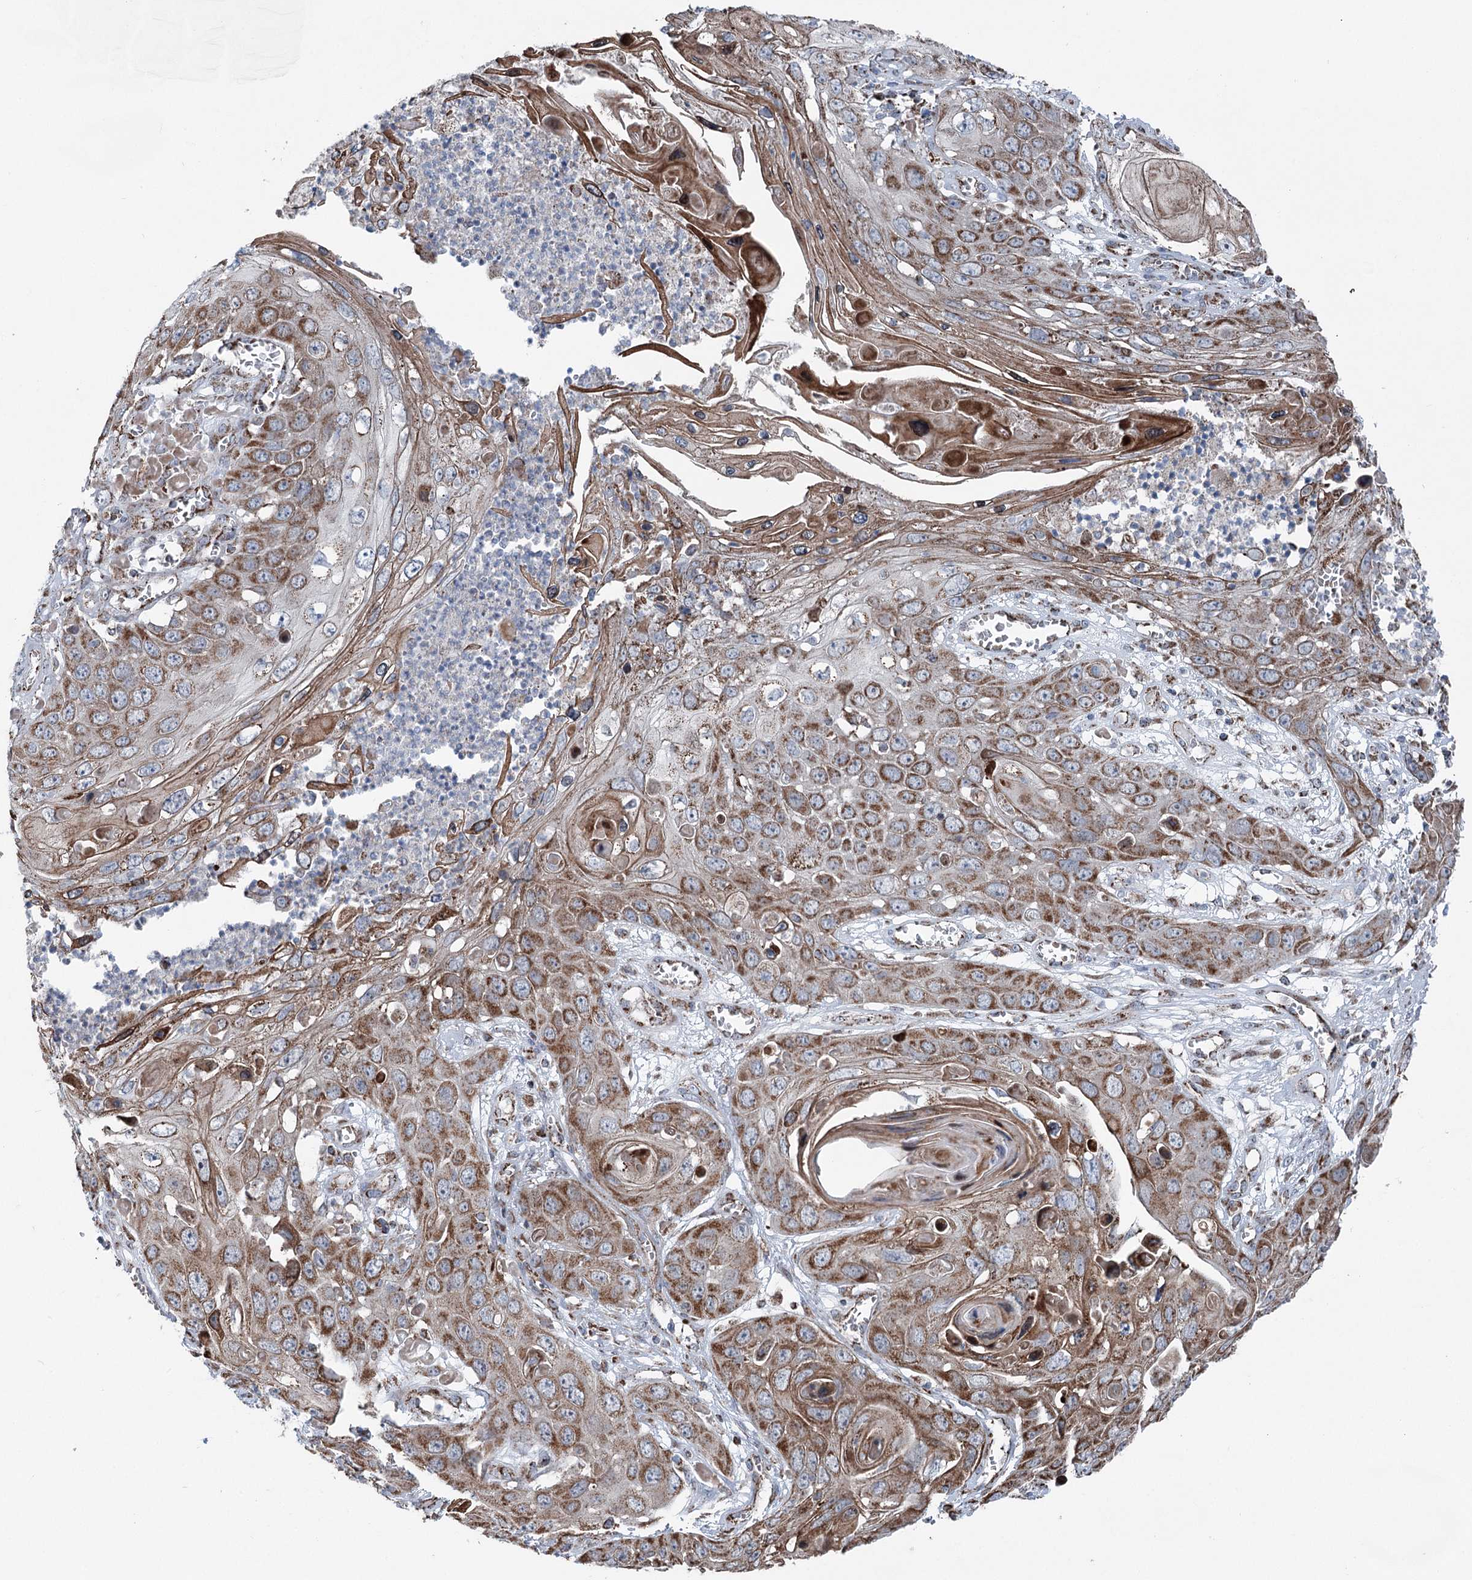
{"staining": {"intensity": "moderate", "quantity": ">75%", "location": "cytoplasmic/membranous"}, "tissue": "skin cancer", "cell_type": "Tumor cells", "image_type": "cancer", "snomed": [{"axis": "morphology", "description": "Squamous cell carcinoma, NOS"}, {"axis": "topography", "description": "Skin"}], "caption": "High-magnification brightfield microscopy of squamous cell carcinoma (skin) stained with DAB (3,3'-diaminobenzidine) (brown) and counterstained with hematoxylin (blue). tumor cells exhibit moderate cytoplasmic/membranous expression is appreciated in approximately>75% of cells.", "gene": "UCN3", "patient": {"sex": "male", "age": 55}}